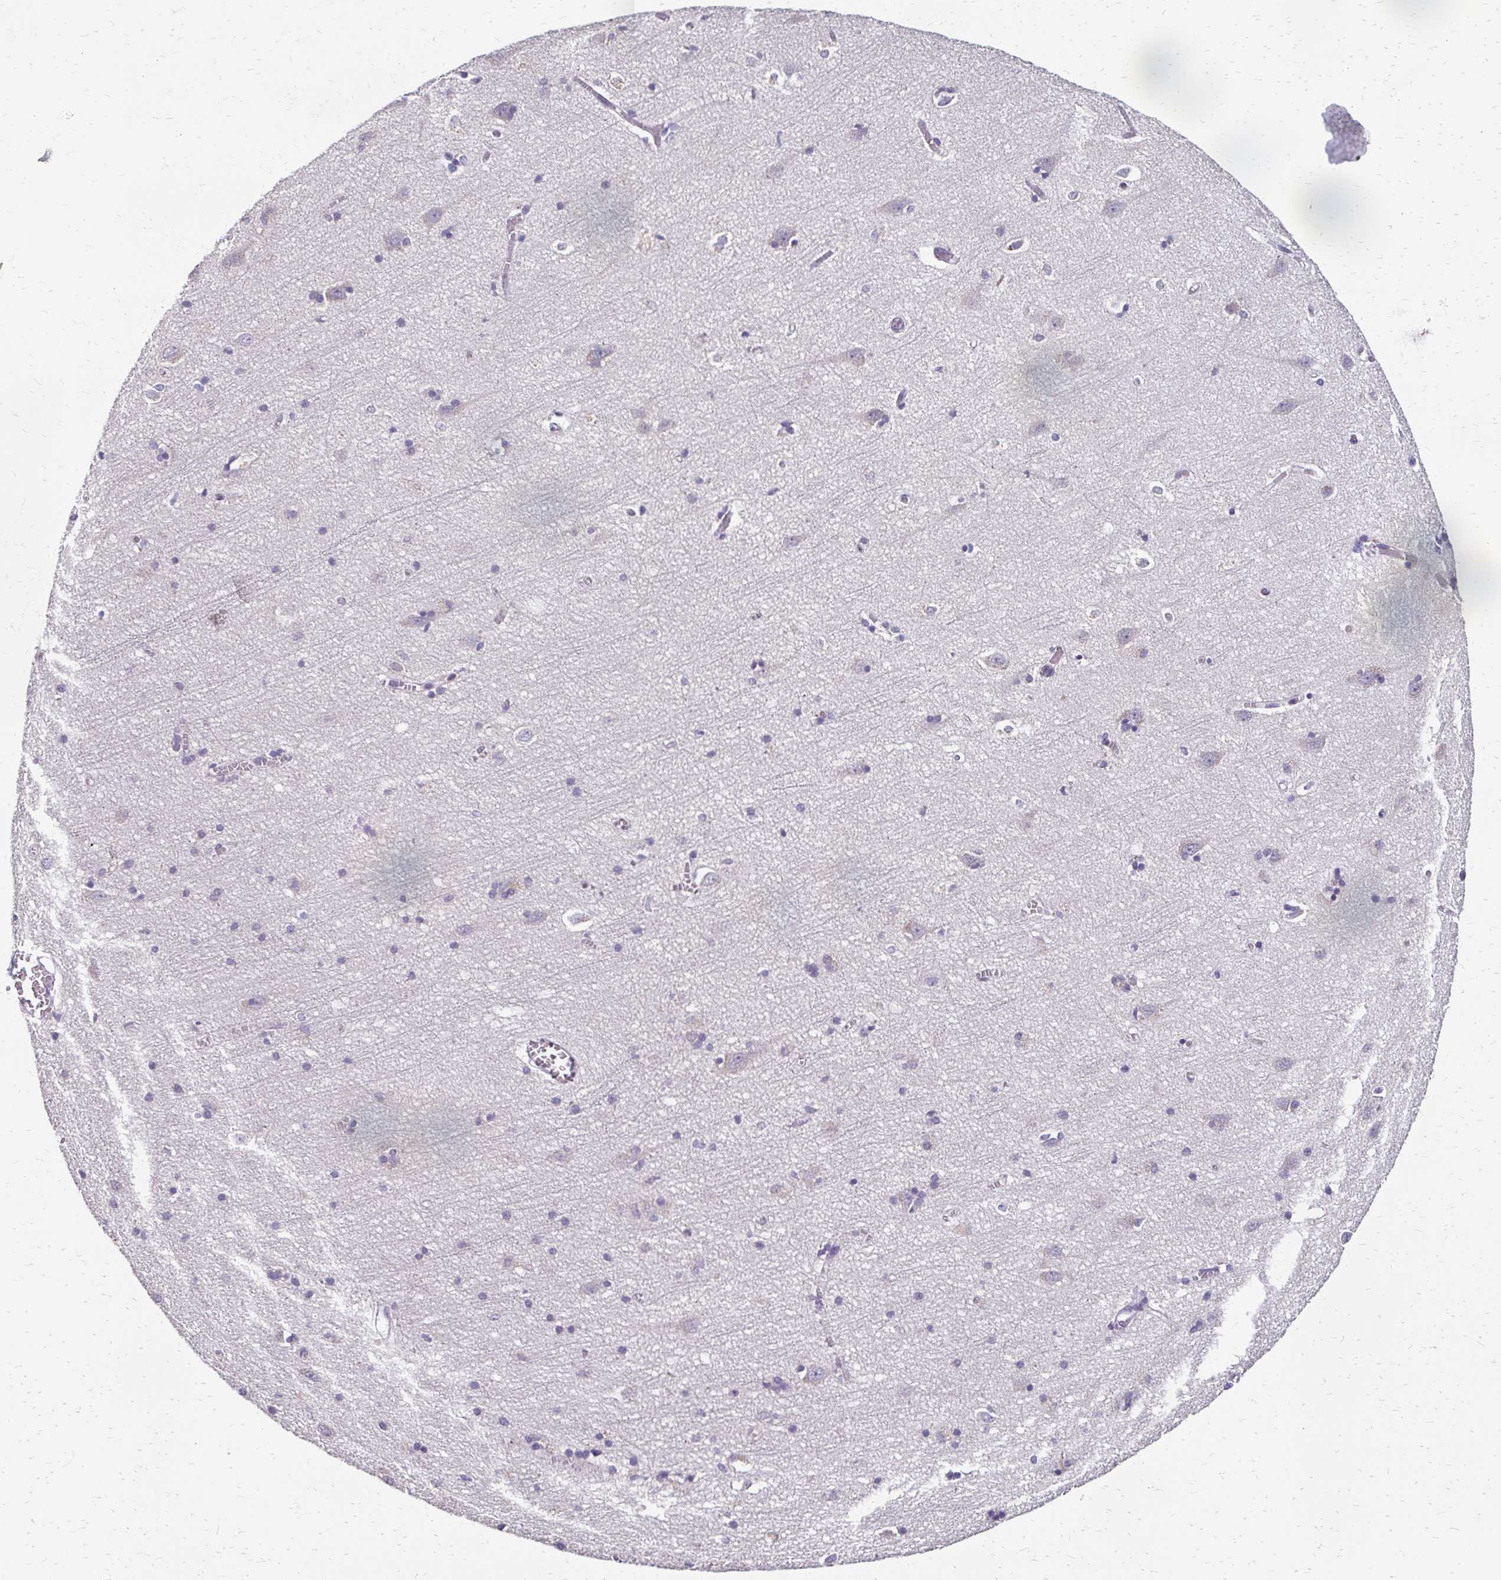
{"staining": {"intensity": "negative", "quantity": "none", "location": "none"}, "tissue": "cerebral cortex", "cell_type": "Endothelial cells", "image_type": "normal", "snomed": [{"axis": "morphology", "description": "Normal tissue, NOS"}, {"axis": "topography", "description": "Cerebral cortex"}], "caption": "Immunohistochemistry micrograph of unremarkable cerebral cortex: human cerebral cortex stained with DAB displays no significant protein staining in endothelial cells.", "gene": "DTNB", "patient": {"sex": "male", "age": 70}}